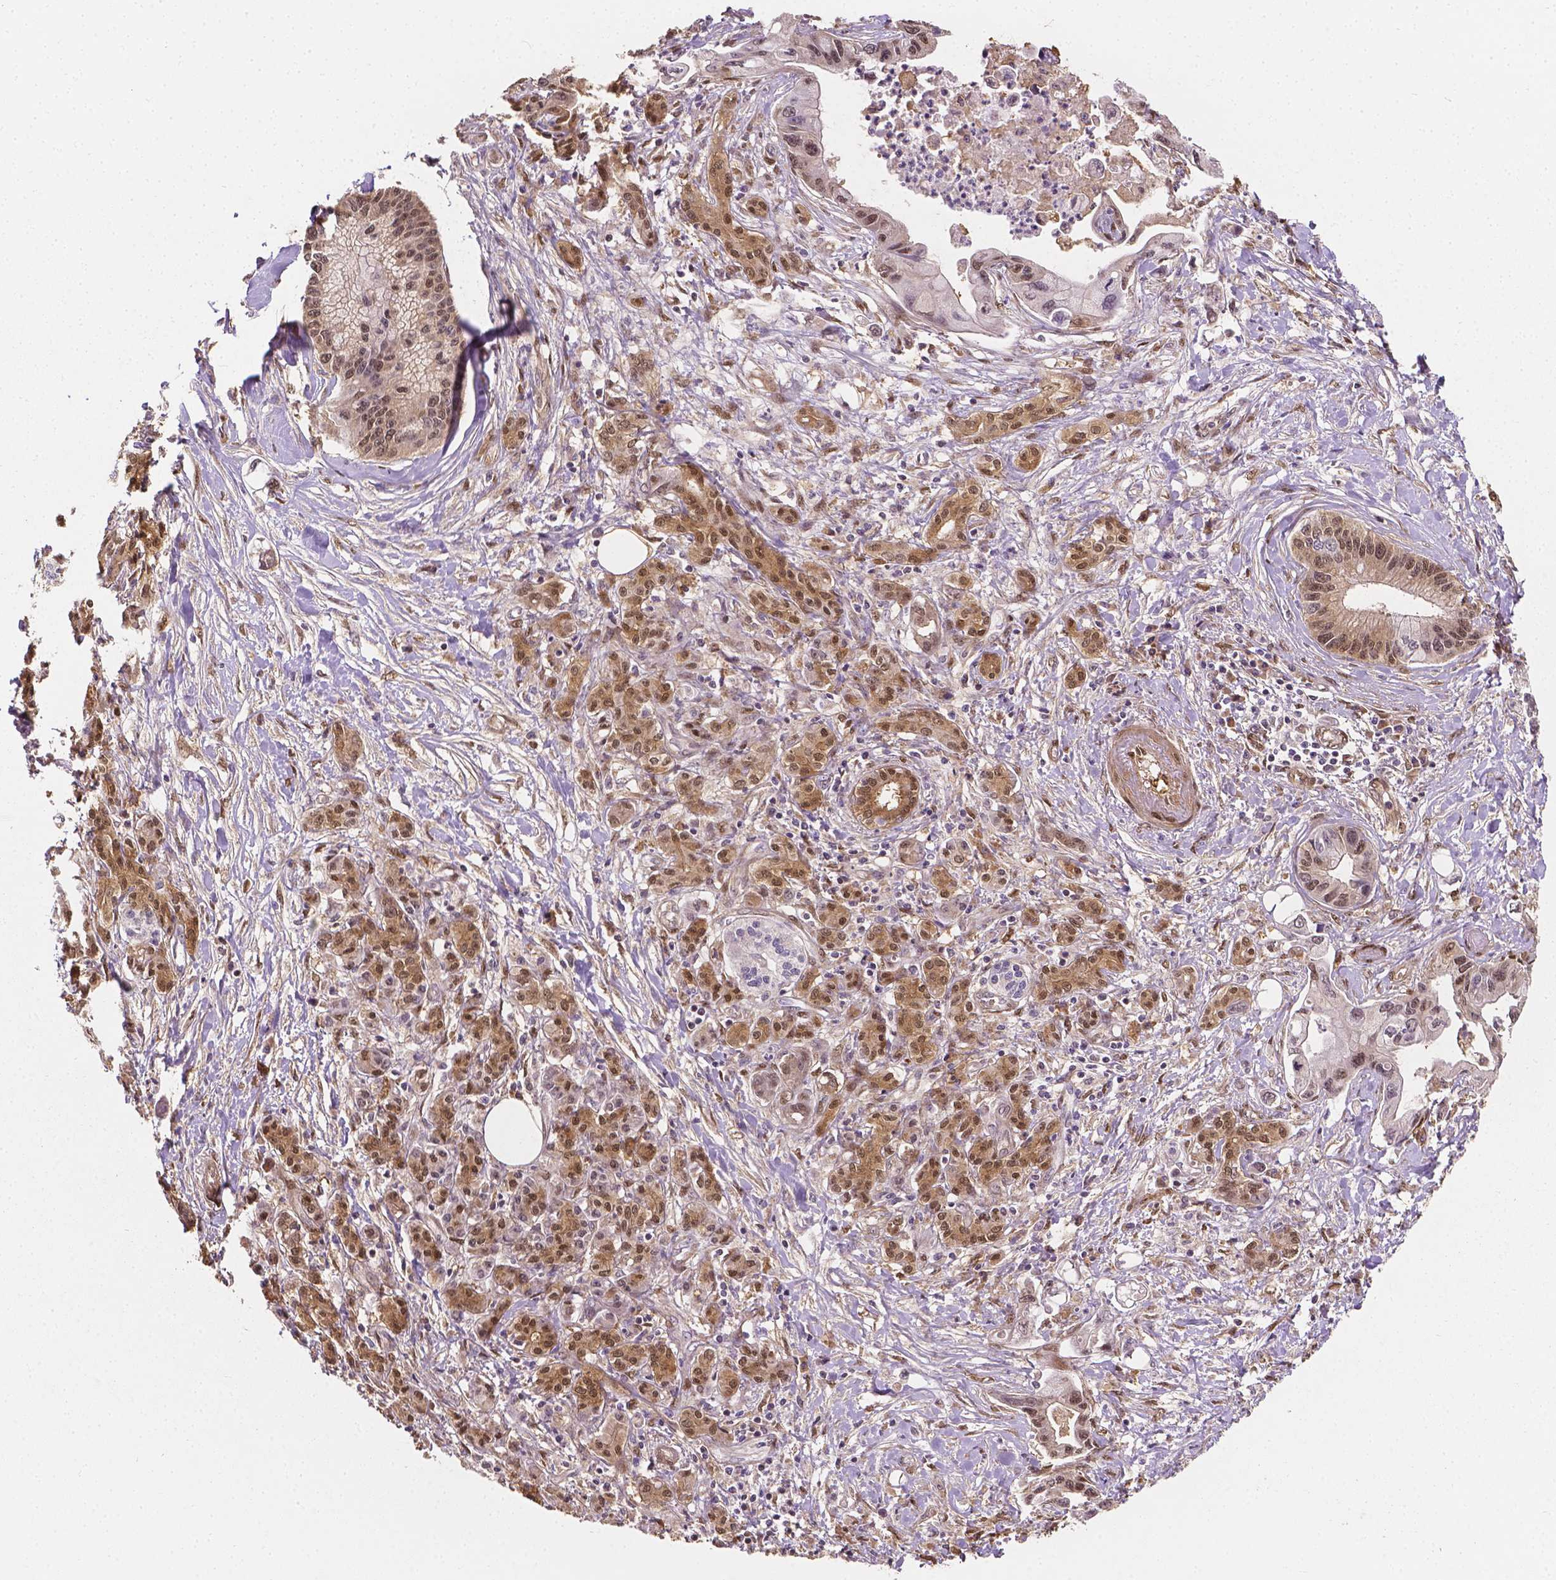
{"staining": {"intensity": "weak", "quantity": "25%-75%", "location": "nuclear"}, "tissue": "pancreatic cancer", "cell_type": "Tumor cells", "image_type": "cancer", "snomed": [{"axis": "morphology", "description": "Adenocarcinoma, NOS"}, {"axis": "topography", "description": "Pancreas"}], "caption": "Human pancreatic cancer (adenocarcinoma) stained for a protein (brown) shows weak nuclear positive positivity in about 25%-75% of tumor cells.", "gene": "YAP1", "patient": {"sex": "male", "age": 61}}